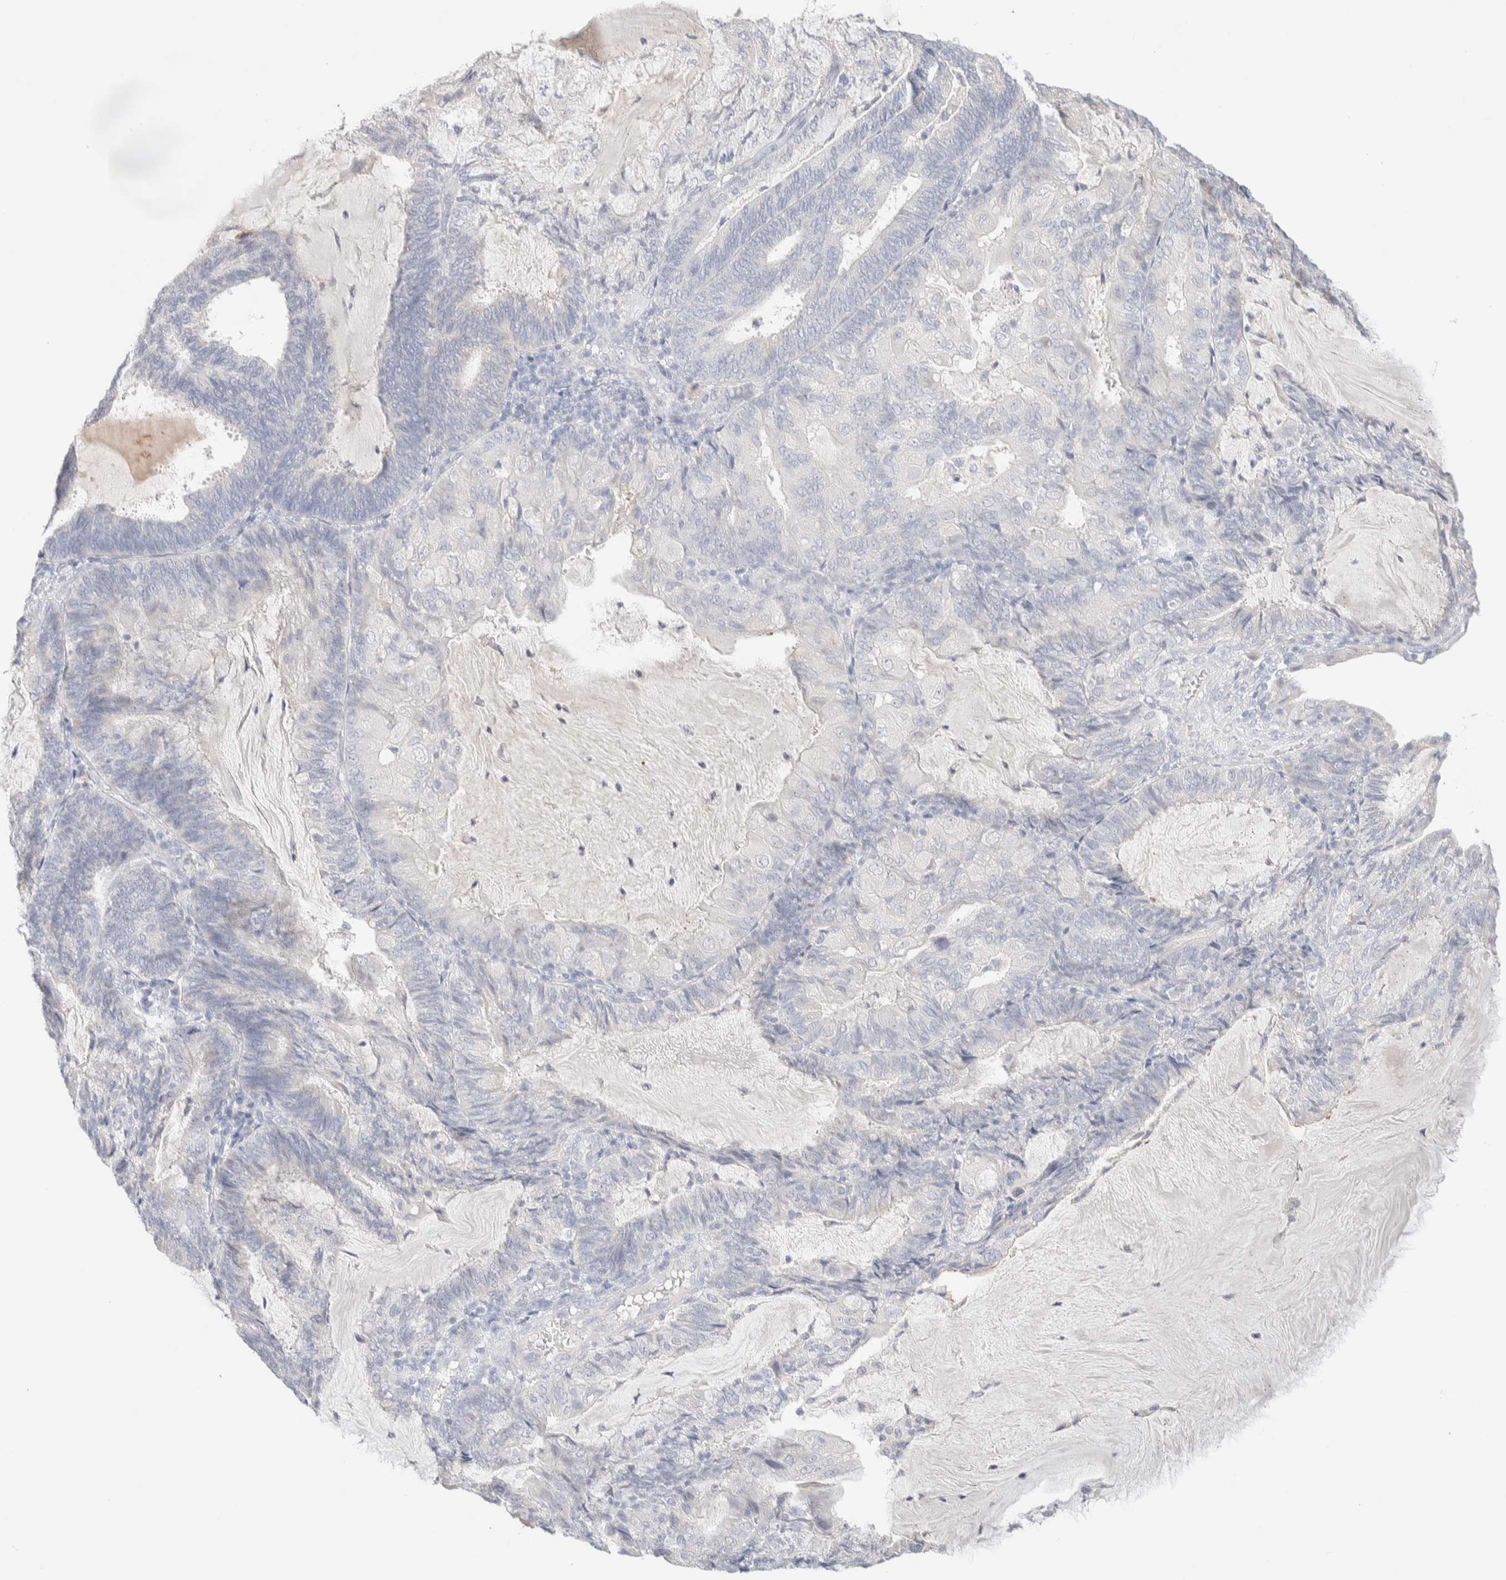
{"staining": {"intensity": "negative", "quantity": "none", "location": "none"}, "tissue": "endometrial cancer", "cell_type": "Tumor cells", "image_type": "cancer", "snomed": [{"axis": "morphology", "description": "Adenocarcinoma, NOS"}, {"axis": "topography", "description": "Endometrium"}], "caption": "This is an IHC histopathology image of endometrial cancer (adenocarcinoma). There is no staining in tumor cells.", "gene": "RIDA", "patient": {"sex": "female", "age": 81}}